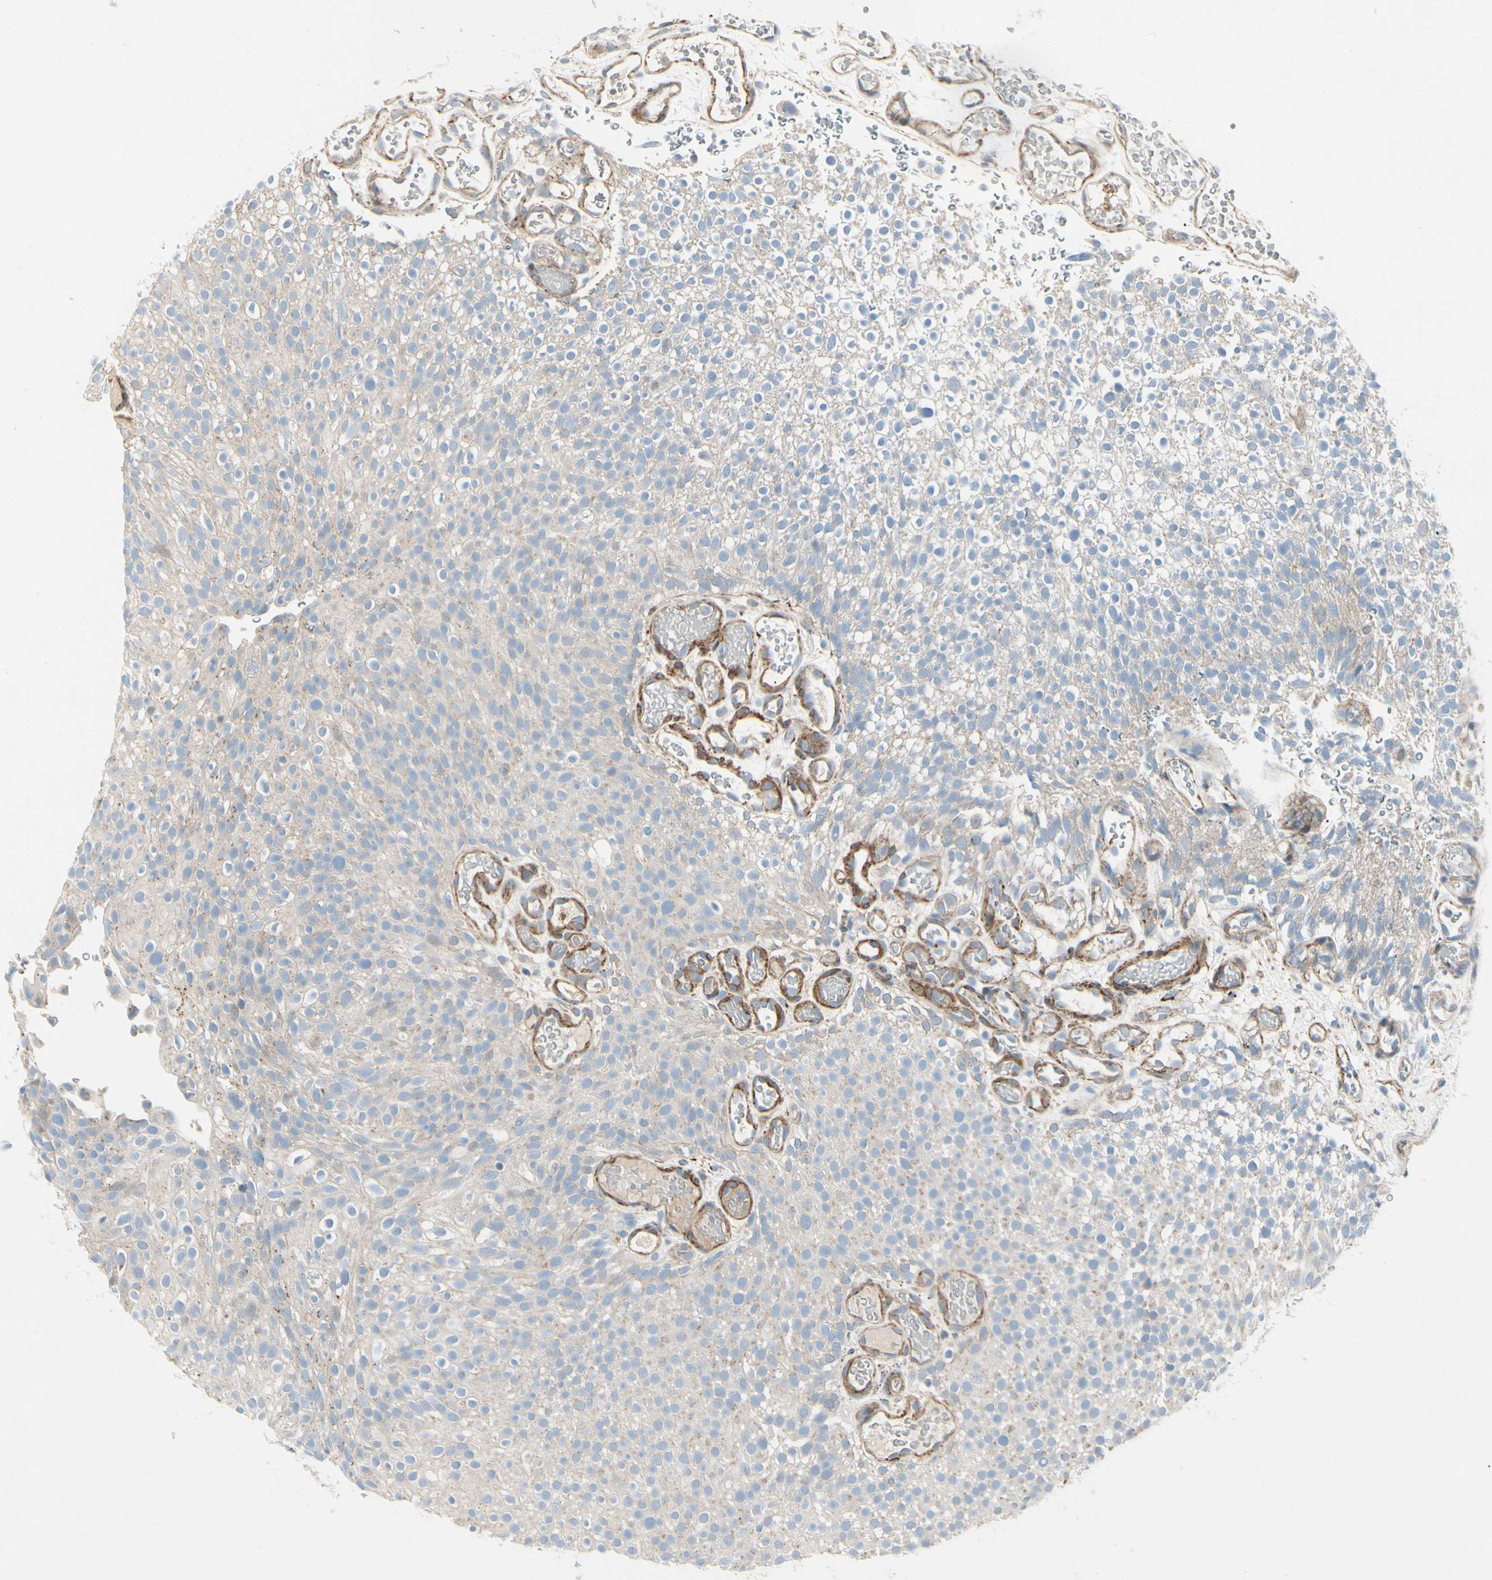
{"staining": {"intensity": "weak", "quantity": ">75%", "location": "cytoplasmic/membranous"}, "tissue": "urothelial cancer", "cell_type": "Tumor cells", "image_type": "cancer", "snomed": [{"axis": "morphology", "description": "Urothelial carcinoma, Low grade"}, {"axis": "topography", "description": "Urinary bladder"}], "caption": "The image demonstrates immunohistochemical staining of urothelial cancer. There is weak cytoplasmic/membranous positivity is seen in approximately >75% of tumor cells.", "gene": "ABCA3", "patient": {"sex": "male", "age": 78}}